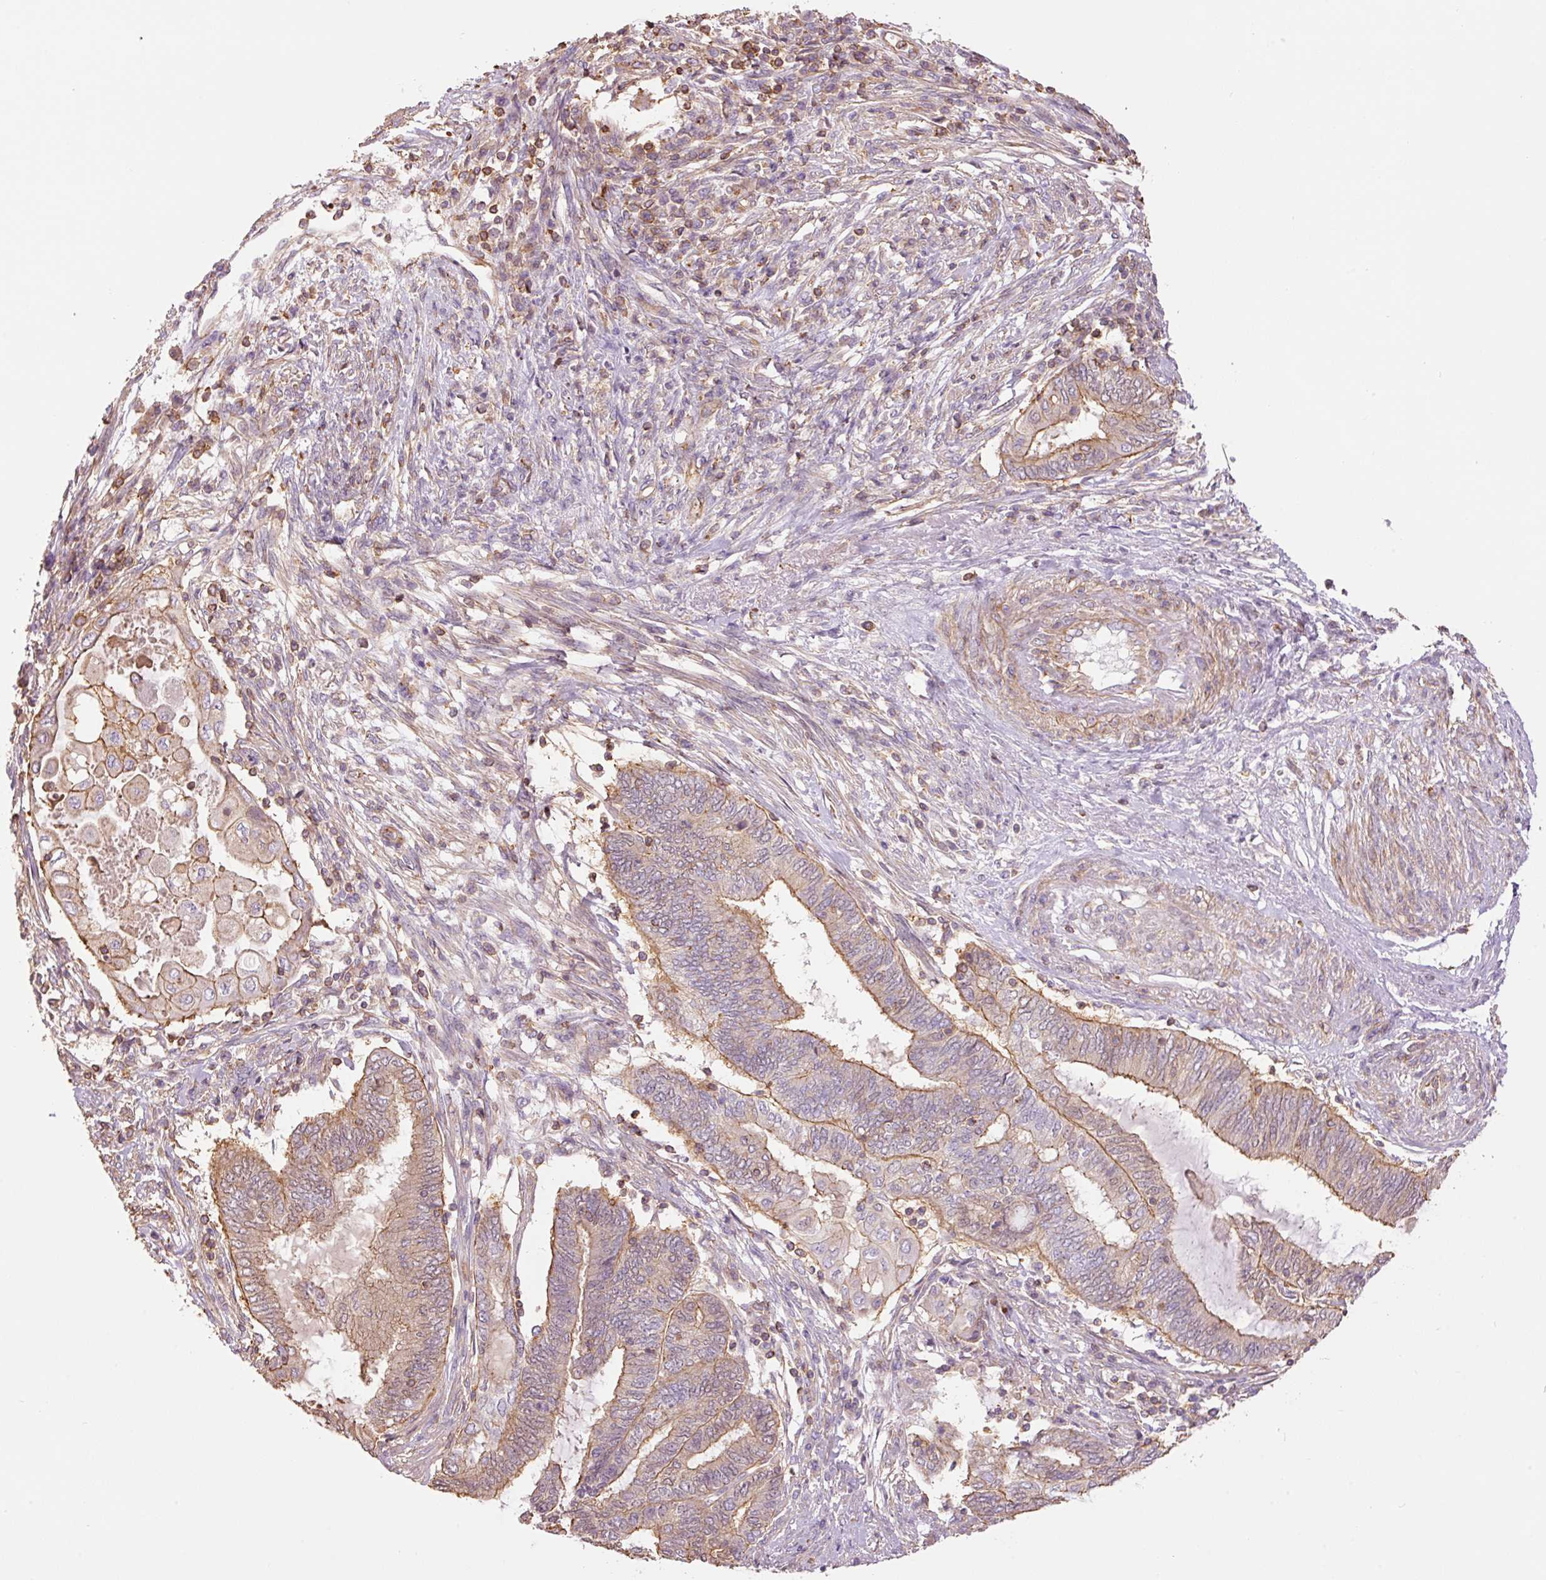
{"staining": {"intensity": "moderate", "quantity": "25%-75%", "location": "cytoplasmic/membranous"}, "tissue": "endometrial cancer", "cell_type": "Tumor cells", "image_type": "cancer", "snomed": [{"axis": "morphology", "description": "Adenocarcinoma, NOS"}, {"axis": "topography", "description": "Uterus"}, {"axis": "topography", "description": "Endometrium"}], "caption": "Endometrial cancer (adenocarcinoma) stained with a brown dye shows moderate cytoplasmic/membranous positive staining in about 25%-75% of tumor cells.", "gene": "PPP1R1B", "patient": {"sex": "female", "age": 70}}